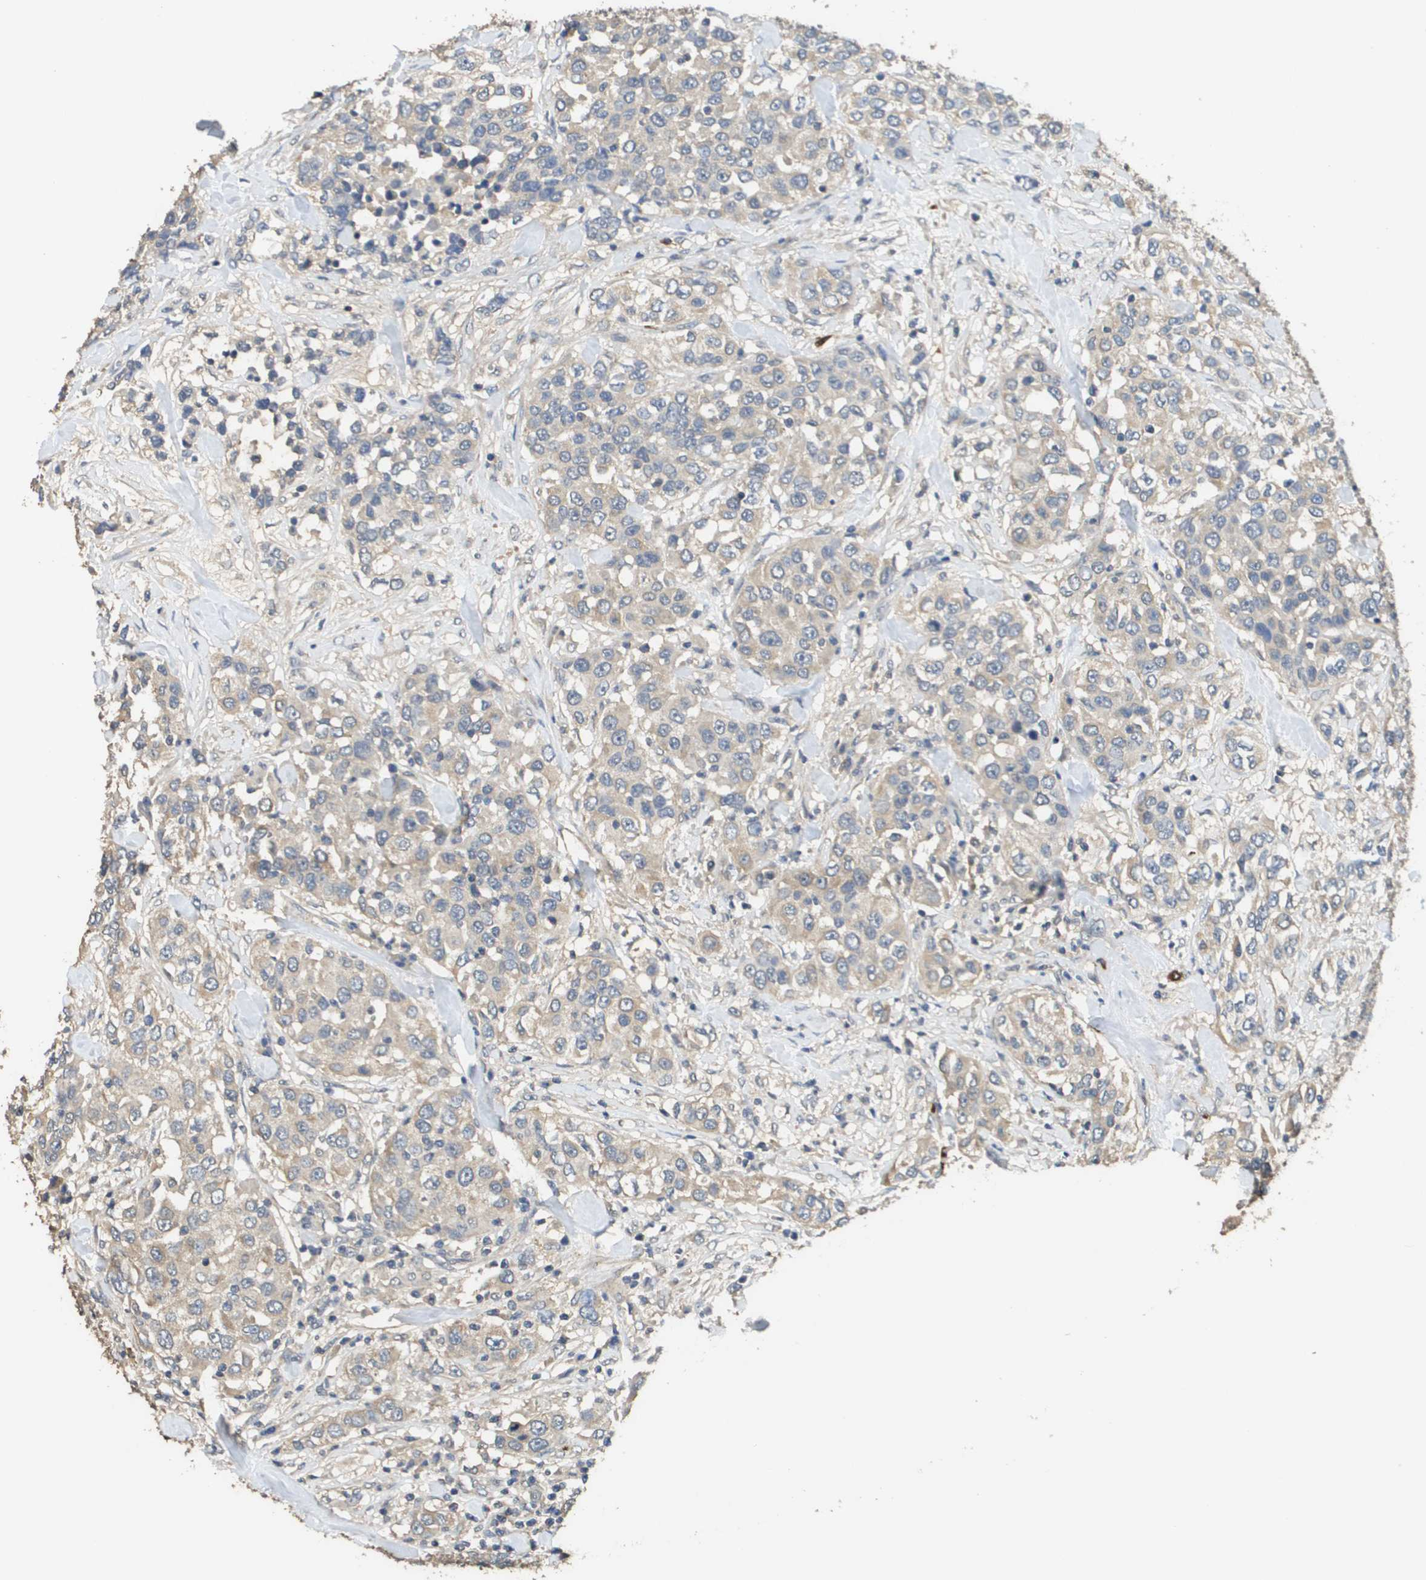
{"staining": {"intensity": "weak", "quantity": "<25%", "location": "cytoplasmic/membranous"}, "tissue": "urothelial cancer", "cell_type": "Tumor cells", "image_type": "cancer", "snomed": [{"axis": "morphology", "description": "Urothelial carcinoma, High grade"}, {"axis": "topography", "description": "Urinary bladder"}], "caption": "This is a micrograph of immunohistochemistry staining of urothelial carcinoma (high-grade), which shows no staining in tumor cells. Brightfield microscopy of immunohistochemistry stained with DAB (3,3'-diaminobenzidine) (brown) and hematoxylin (blue), captured at high magnification.", "gene": "RAB27B", "patient": {"sex": "female", "age": 80}}